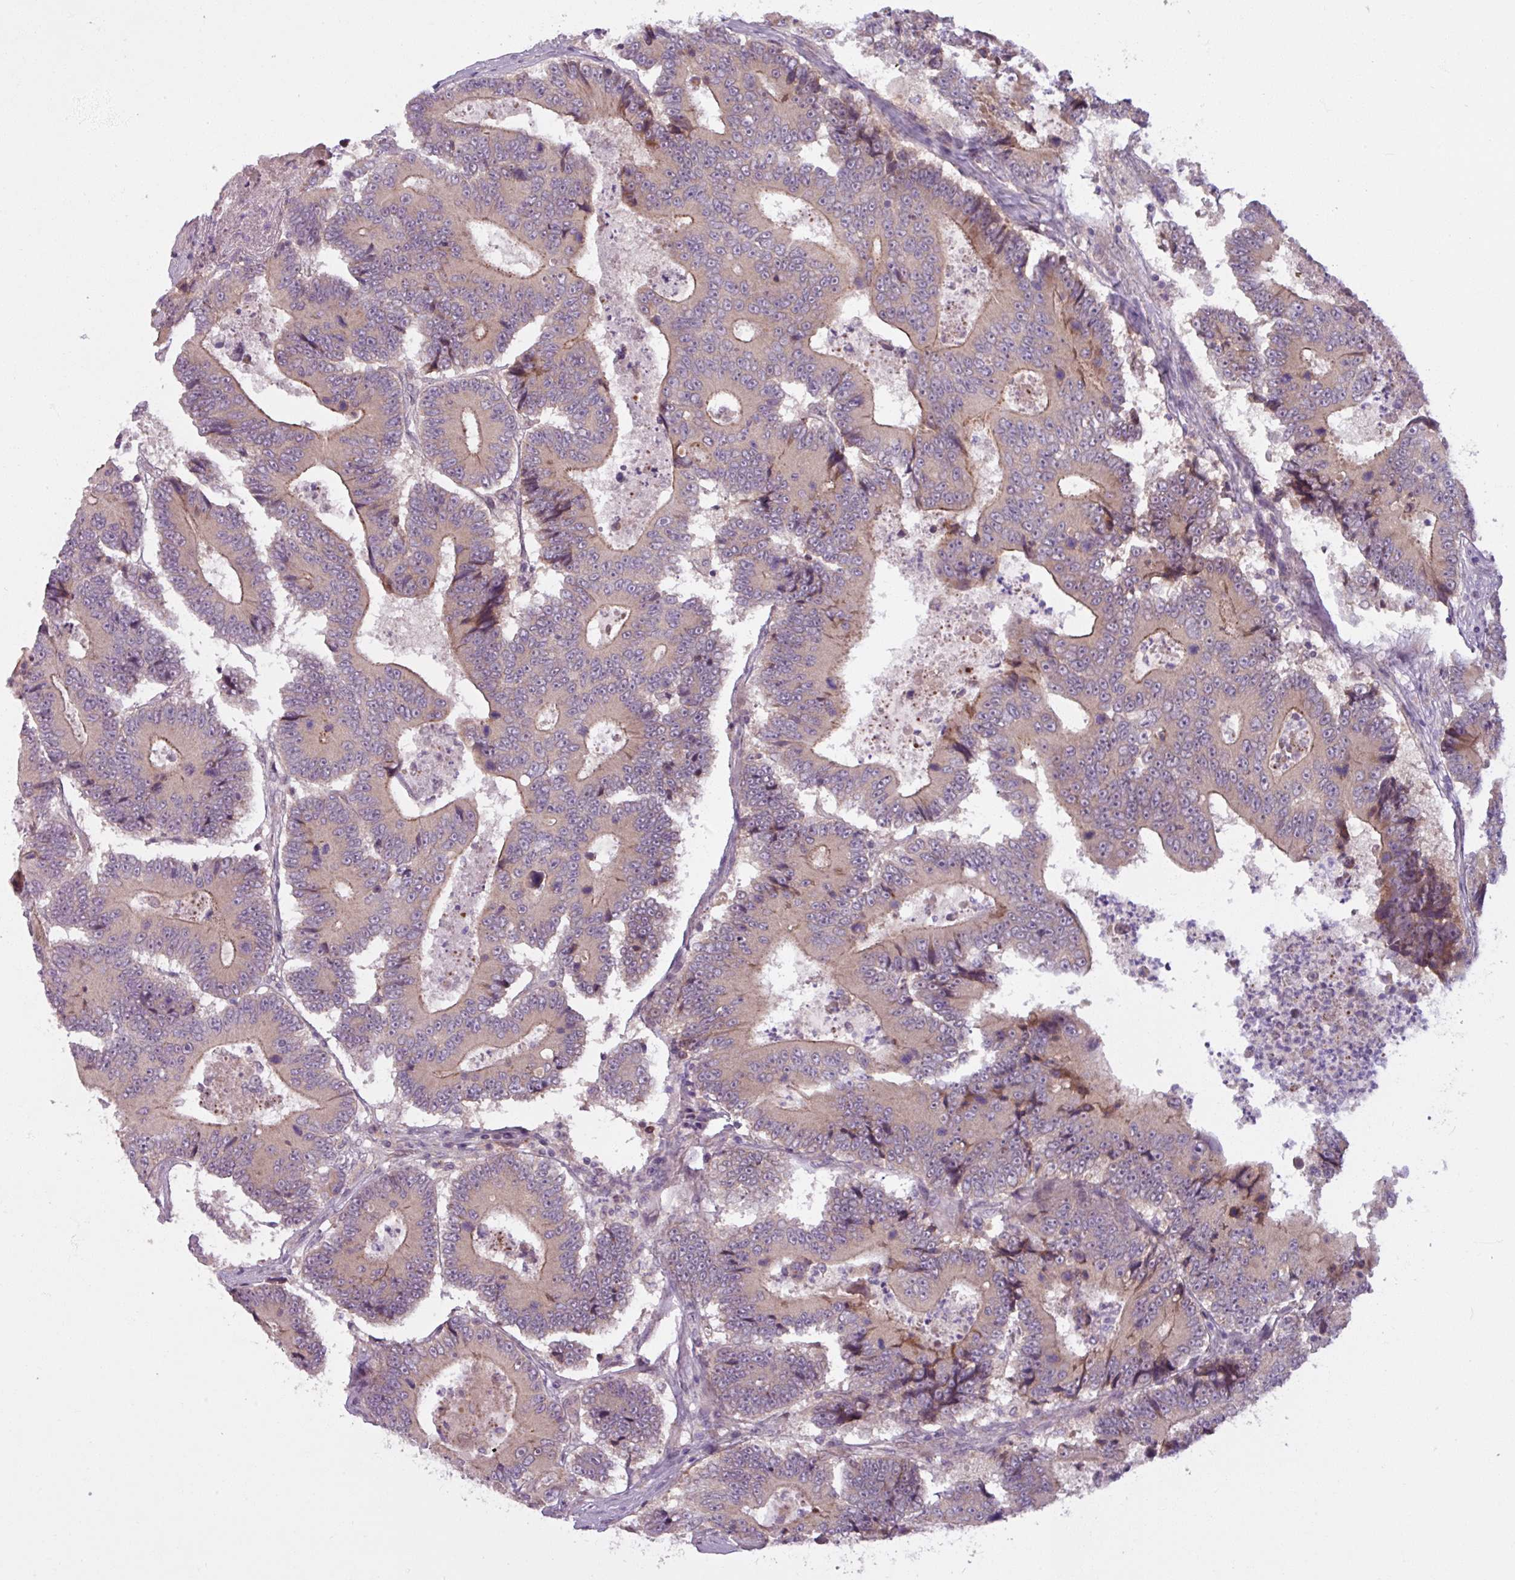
{"staining": {"intensity": "weak", "quantity": "25%-75%", "location": "cytoplasmic/membranous"}, "tissue": "colorectal cancer", "cell_type": "Tumor cells", "image_type": "cancer", "snomed": [{"axis": "morphology", "description": "Adenocarcinoma, NOS"}, {"axis": "topography", "description": "Colon"}], "caption": "Immunohistochemical staining of human colorectal cancer (adenocarcinoma) displays weak cytoplasmic/membranous protein staining in about 25%-75% of tumor cells. (IHC, brightfield microscopy, high magnification).", "gene": "OGFOD3", "patient": {"sex": "male", "age": 83}}